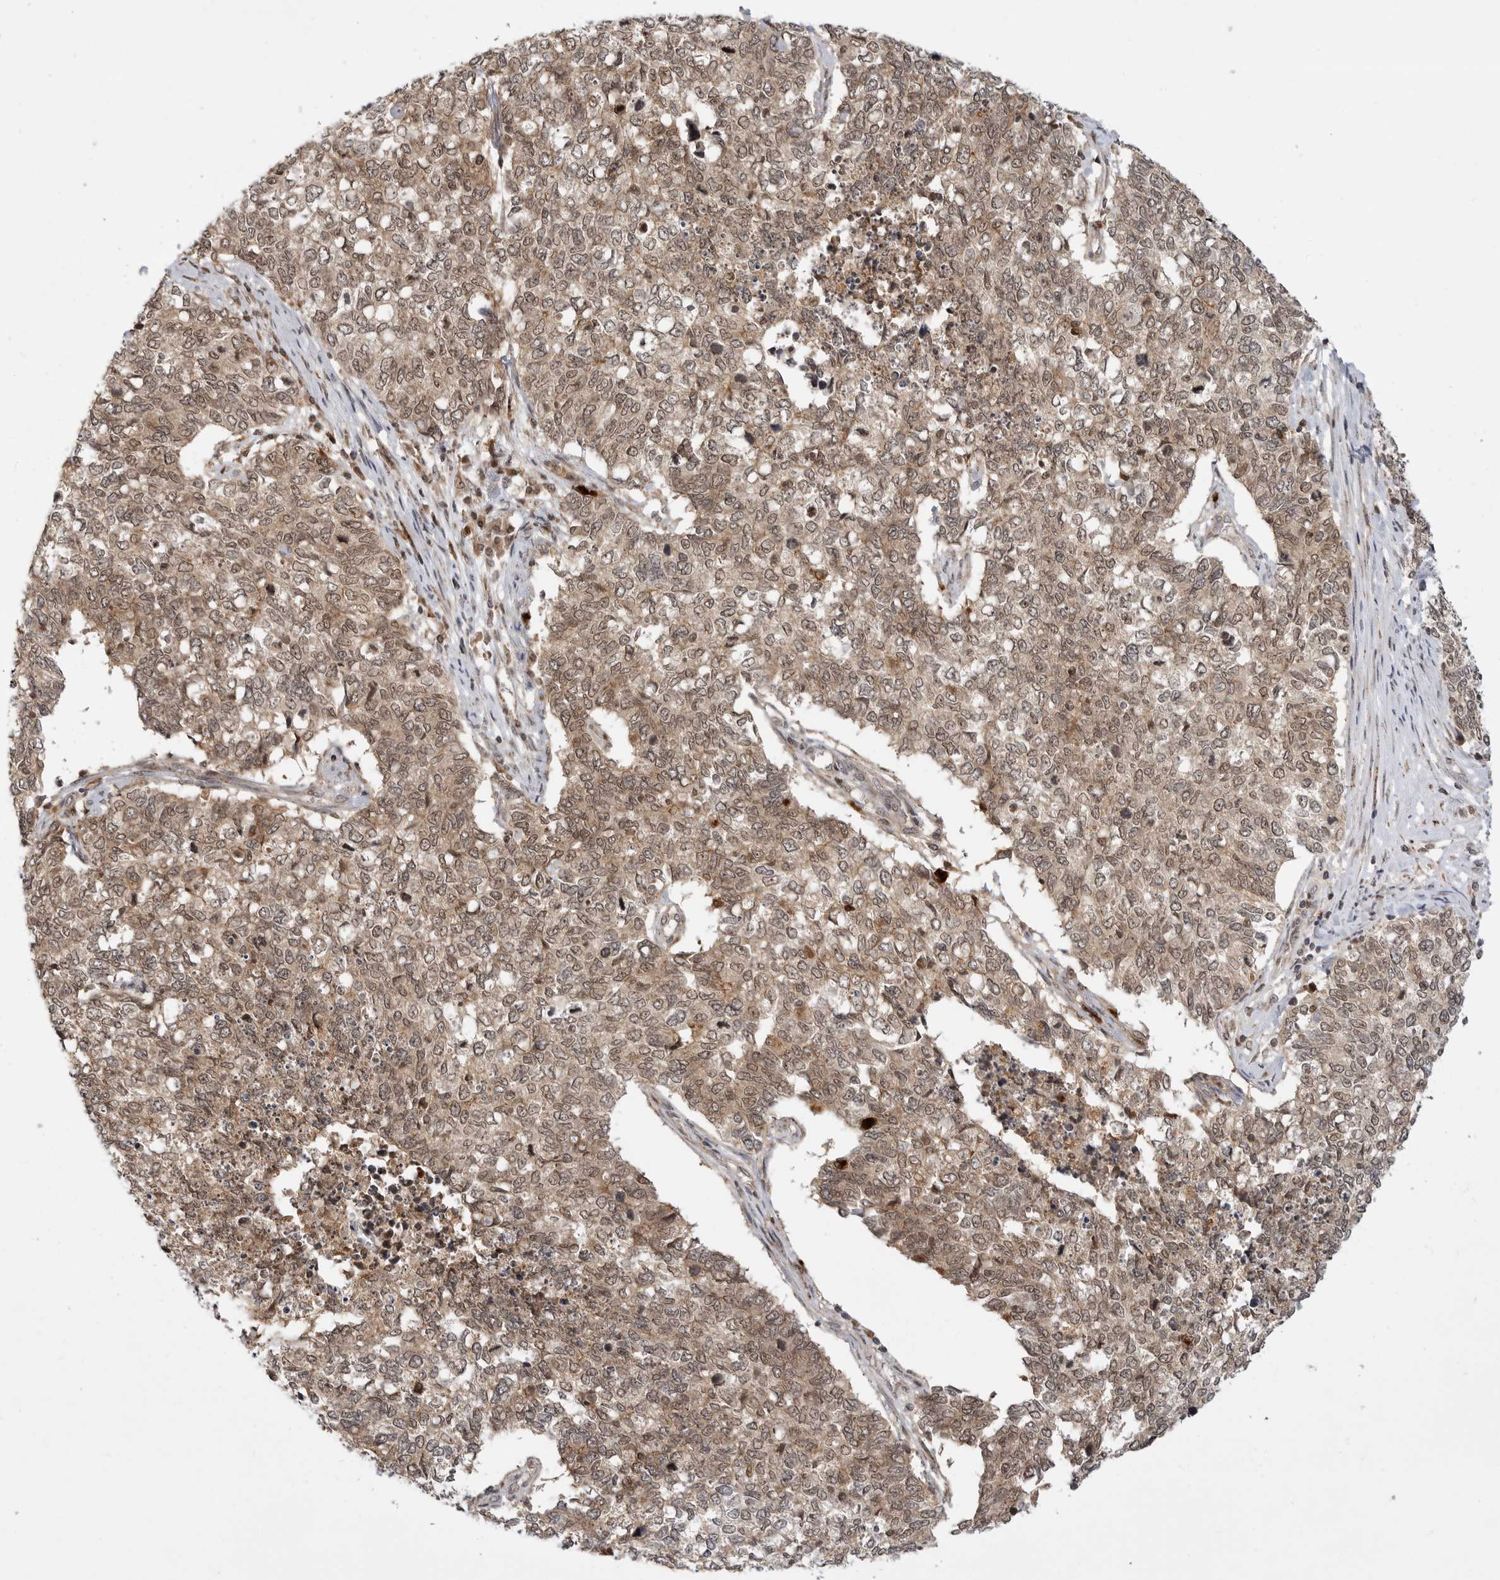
{"staining": {"intensity": "moderate", "quantity": ">75%", "location": "cytoplasmic/membranous,nuclear"}, "tissue": "cervical cancer", "cell_type": "Tumor cells", "image_type": "cancer", "snomed": [{"axis": "morphology", "description": "Squamous cell carcinoma, NOS"}, {"axis": "topography", "description": "Cervix"}], "caption": "Immunohistochemical staining of cervical cancer (squamous cell carcinoma) displays moderate cytoplasmic/membranous and nuclear protein expression in about >75% of tumor cells.", "gene": "CSNK1G3", "patient": {"sex": "female", "age": 63}}